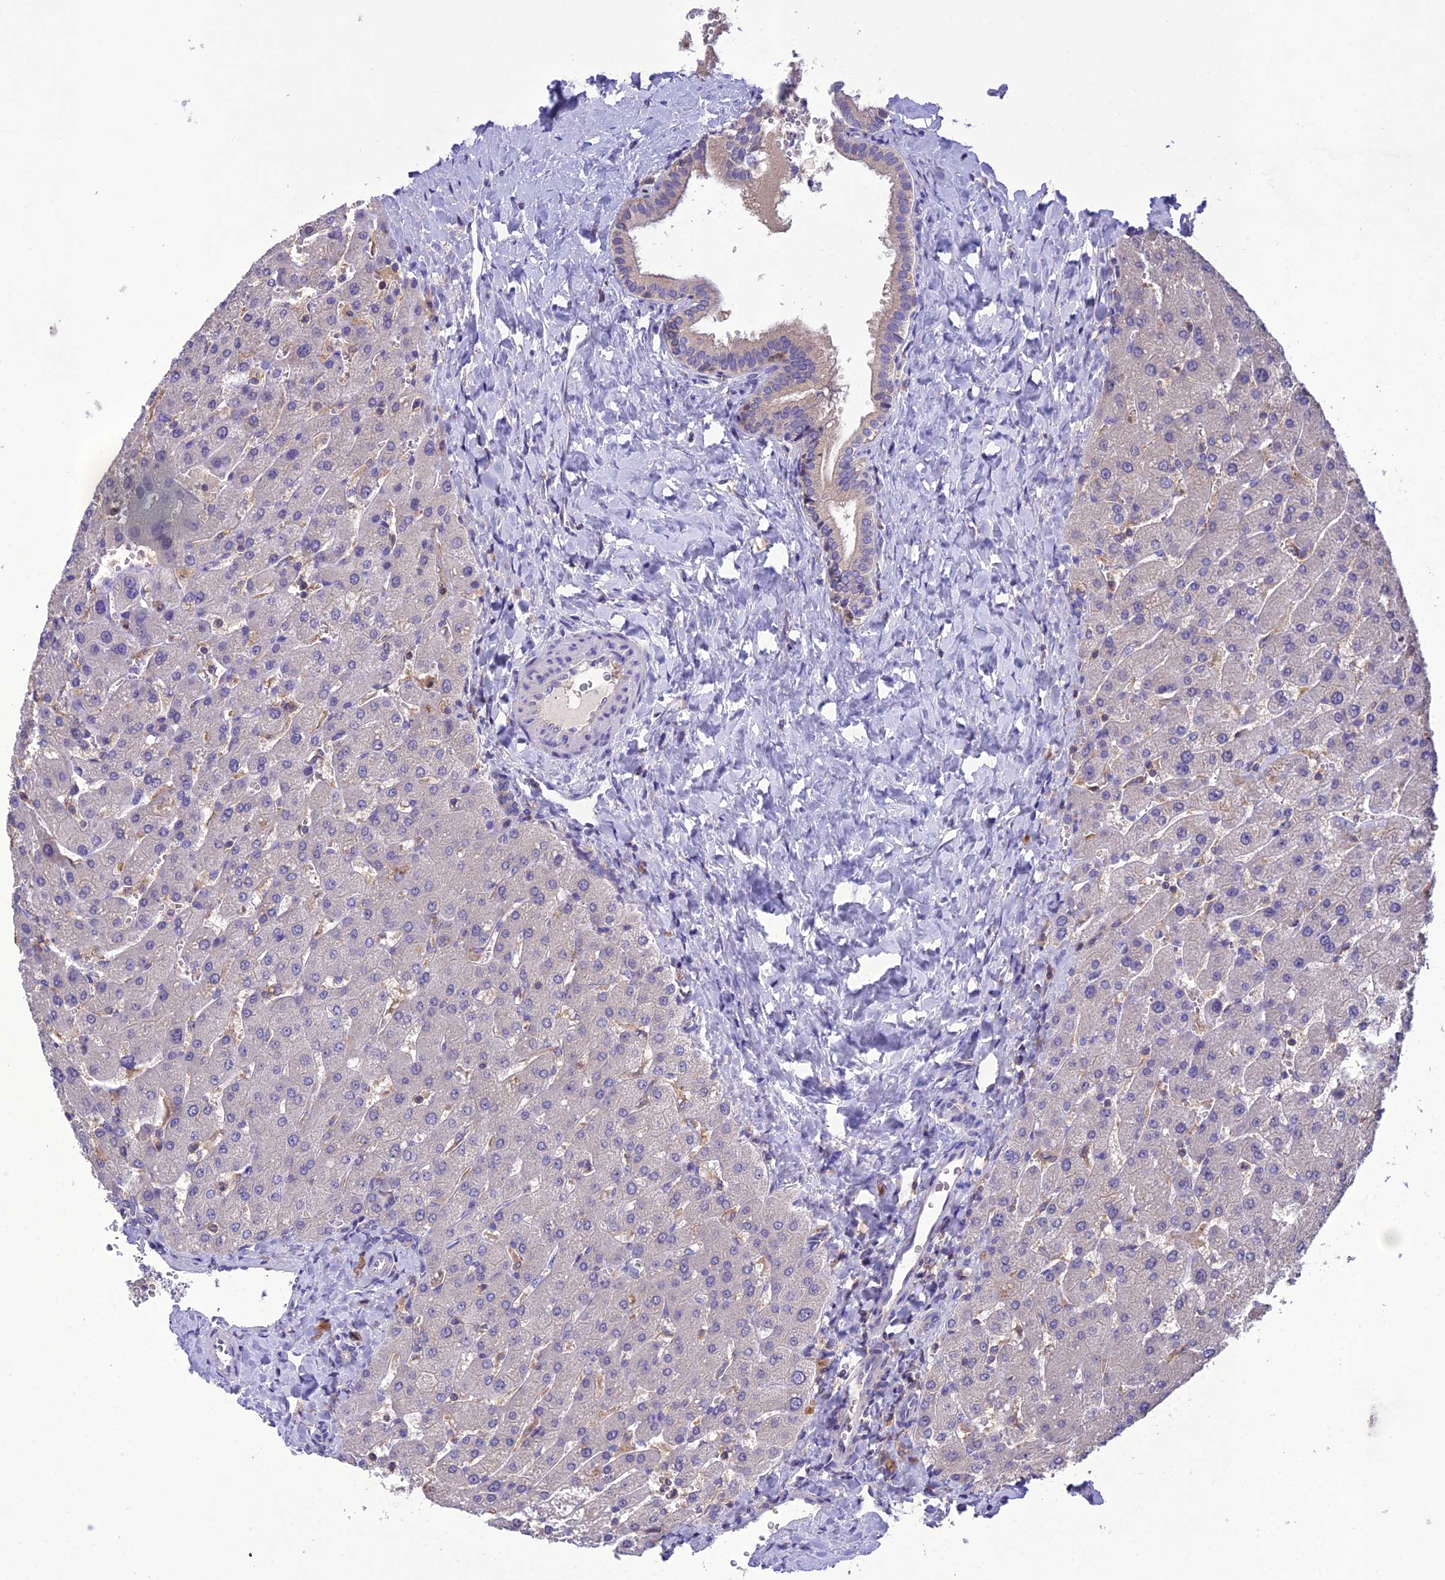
{"staining": {"intensity": "negative", "quantity": "none", "location": "none"}, "tissue": "liver", "cell_type": "Cholangiocytes", "image_type": "normal", "snomed": [{"axis": "morphology", "description": "Normal tissue, NOS"}, {"axis": "topography", "description": "Liver"}], "caption": "Immunohistochemistry of unremarkable liver reveals no staining in cholangiocytes.", "gene": "SNX24", "patient": {"sex": "male", "age": 55}}